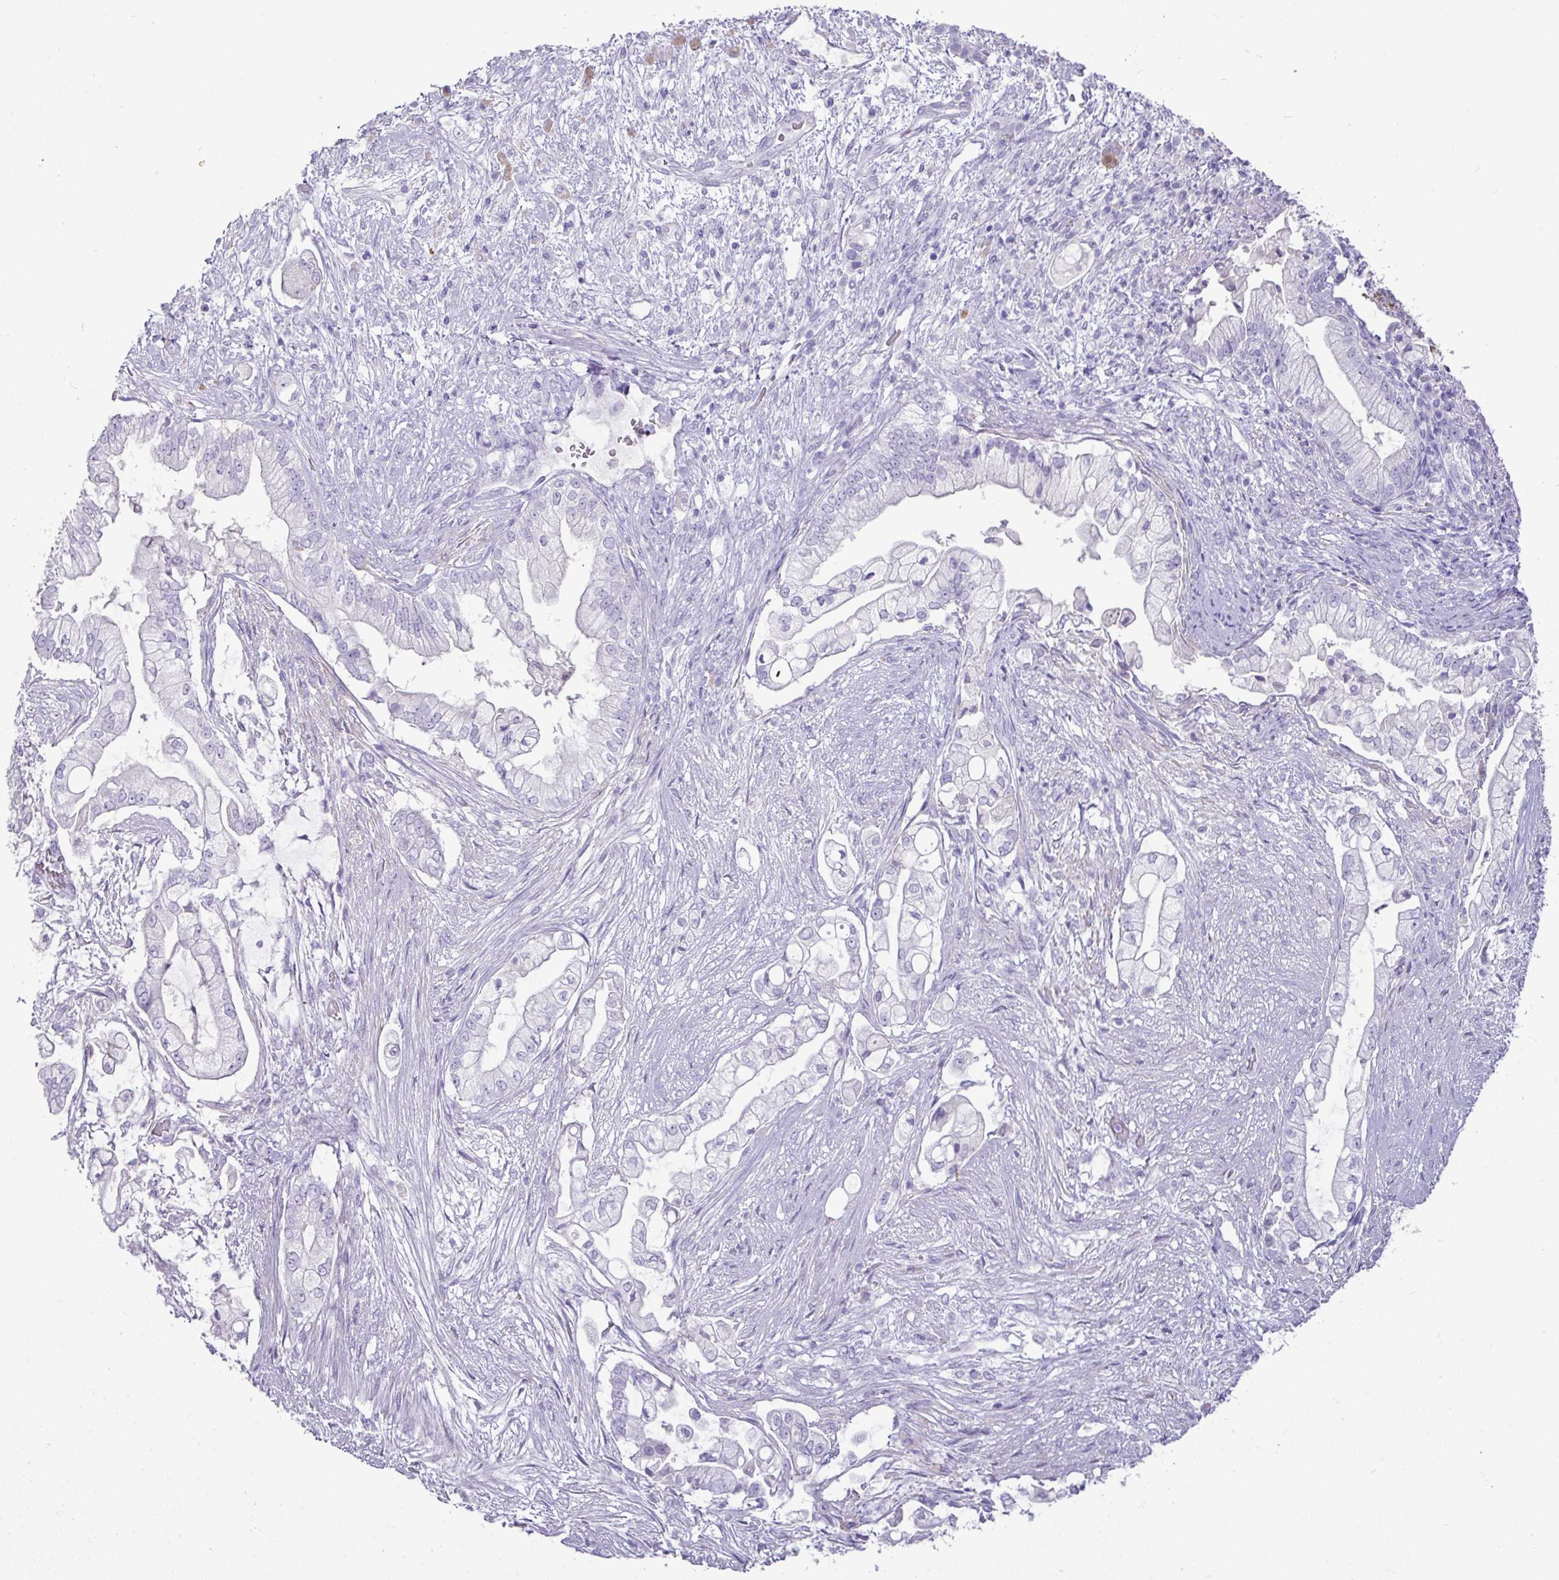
{"staining": {"intensity": "negative", "quantity": "none", "location": "none"}, "tissue": "pancreatic cancer", "cell_type": "Tumor cells", "image_type": "cancer", "snomed": [{"axis": "morphology", "description": "Adenocarcinoma, NOS"}, {"axis": "topography", "description": "Pancreas"}], "caption": "IHC micrograph of human adenocarcinoma (pancreatic) stained for a protein (brown), which demonstrates no positivity in tumor cells.", "gene": "GSTA3", "patient": {"sex": "female", "age": 69}}